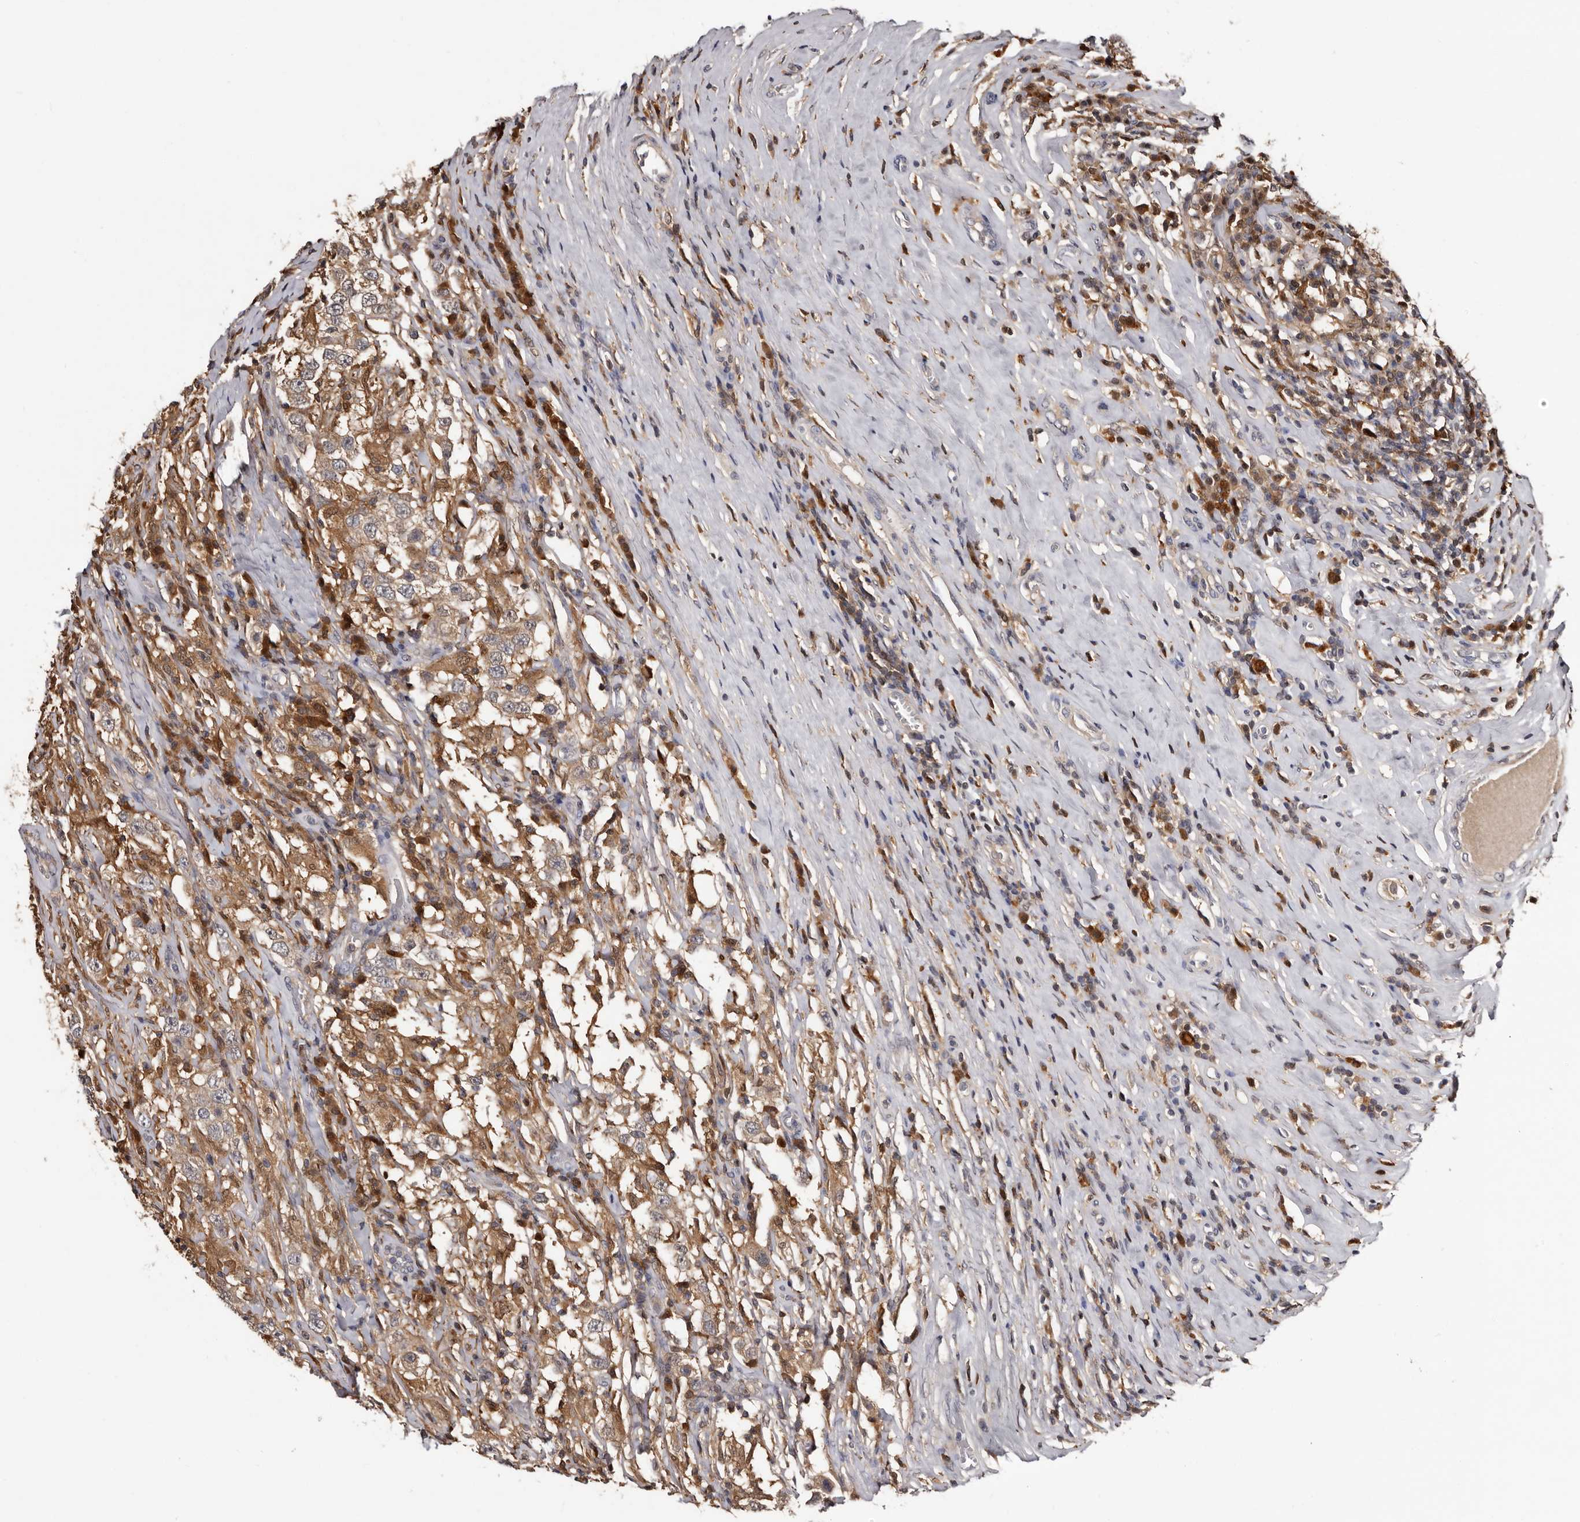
{"staining": {"intensity": "moderate", "quantity": ">75%", "location": "cytoplasmic/membranous"}, "tissue": "testis cancer", "cell_type": "Tumor cells", "image_type": "cancer", "snomed": [{"axis": "morphology", "description": "Seminoma, NOS"}, {"axis": "topography", "description": "Testis"}], "caption": "Approximately >75% of tumor cells in human testis cancer (seminoma) exhibit moderate cytoplasmic/membranous protein positivity as visualized by brown immunohistochemical staining.", "gene": "DNPH1", "patient": {"sex": "male", "age": 41}}